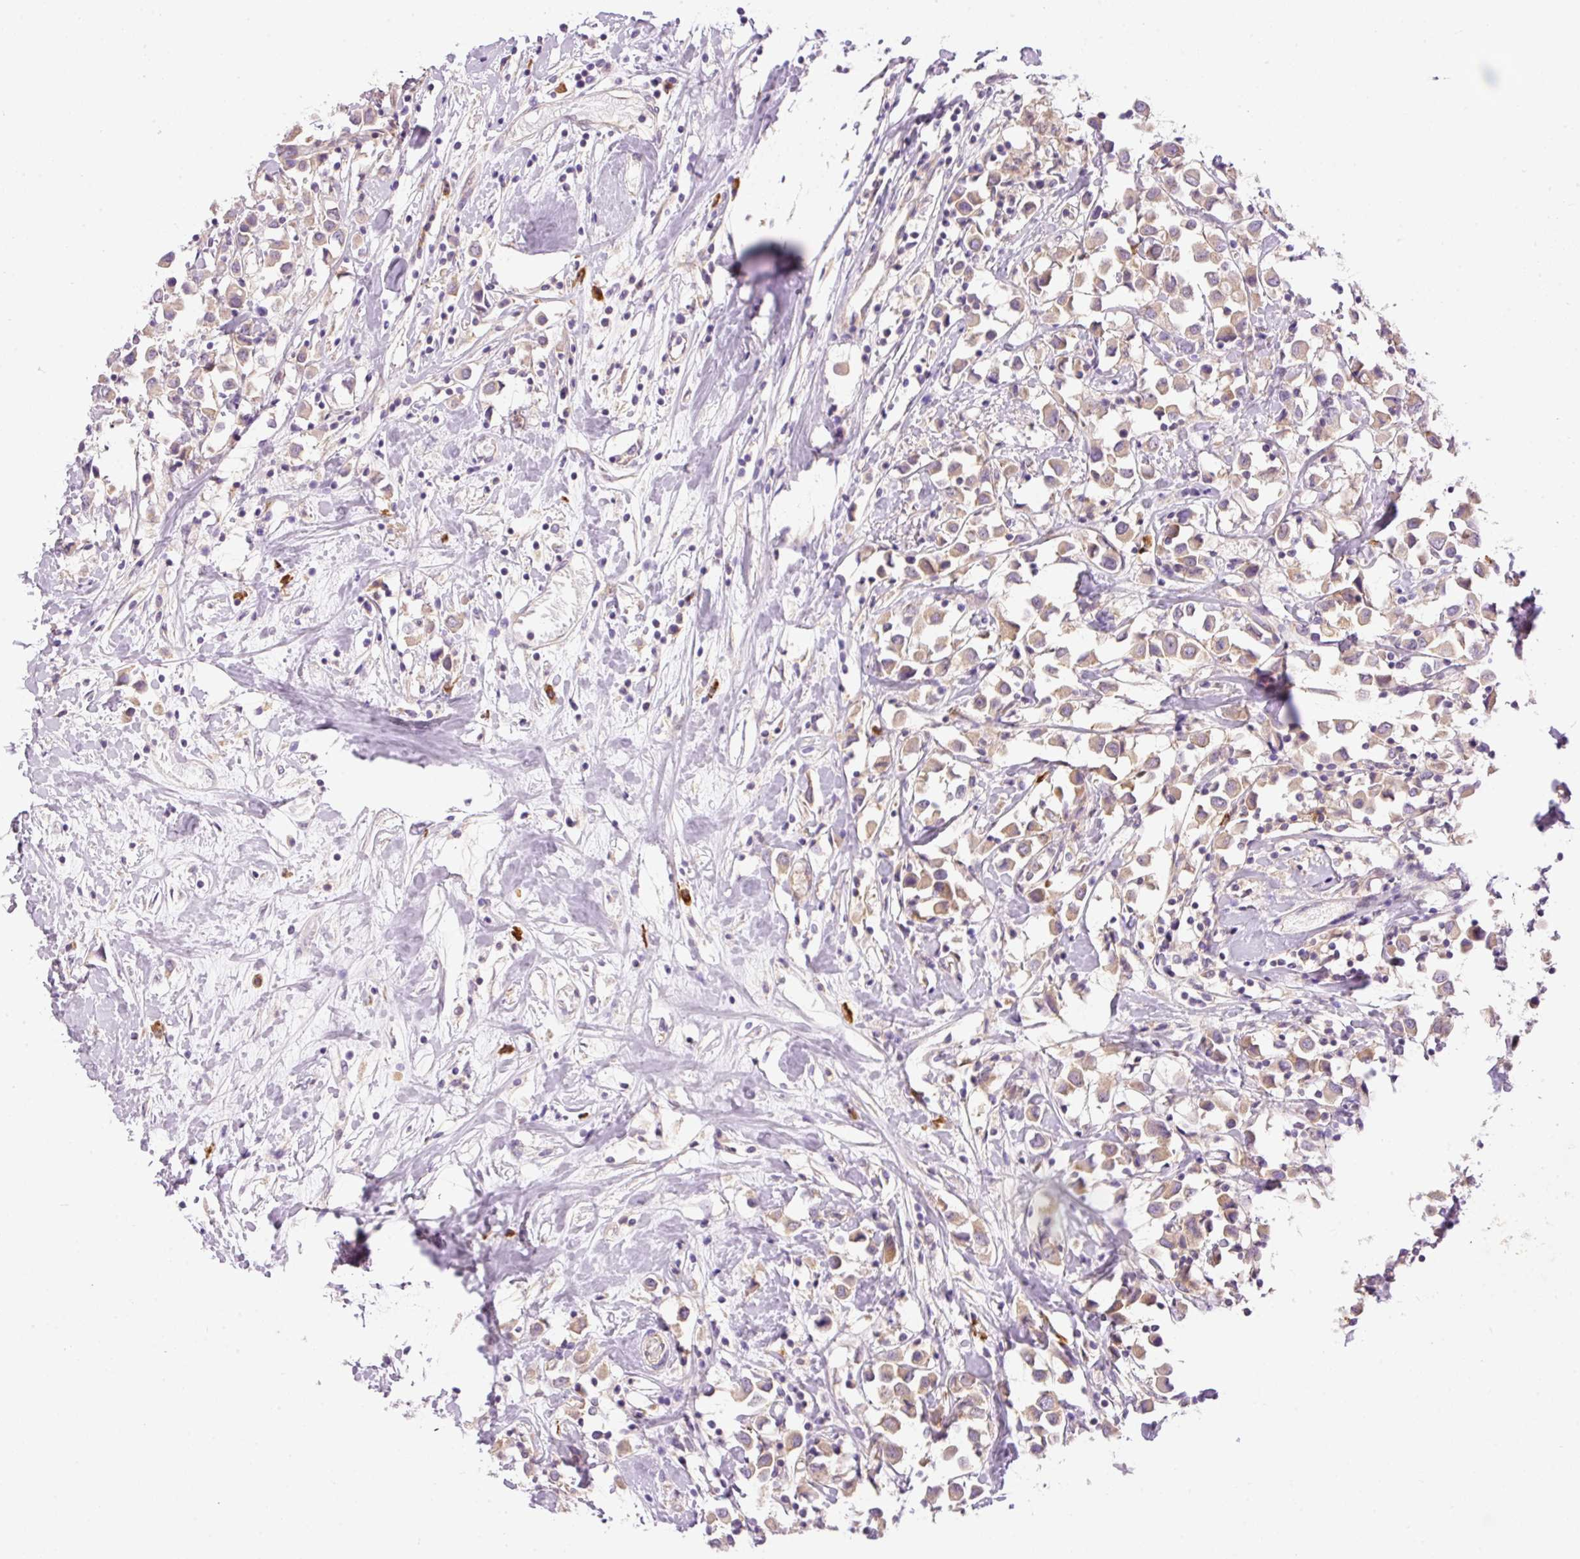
{"staining": {"intensity": "weak", "quantity": ">75%", "location": "cytoplasmic/membranous"}, "tissue": "breast cancer", "cell_type": "Tumor cells", "image_type": "cancer", "snomed": [{"axis": "morphology", "description": "Duct carcinoma"}, {"axis": "topography", "description": "Breast"}], "caption": "IHC (DAB) staining of human breast cancer (infiltrating ductal carcinoma) reveals weak cytoplasmic/membranous protein positivity in approximately >75% of tumor cells. (DAB IHC, brown staining for protein, blue staining for nuclei).", "gene": "PNPLA5", "patient": {"sex": "female", "age": 61}}